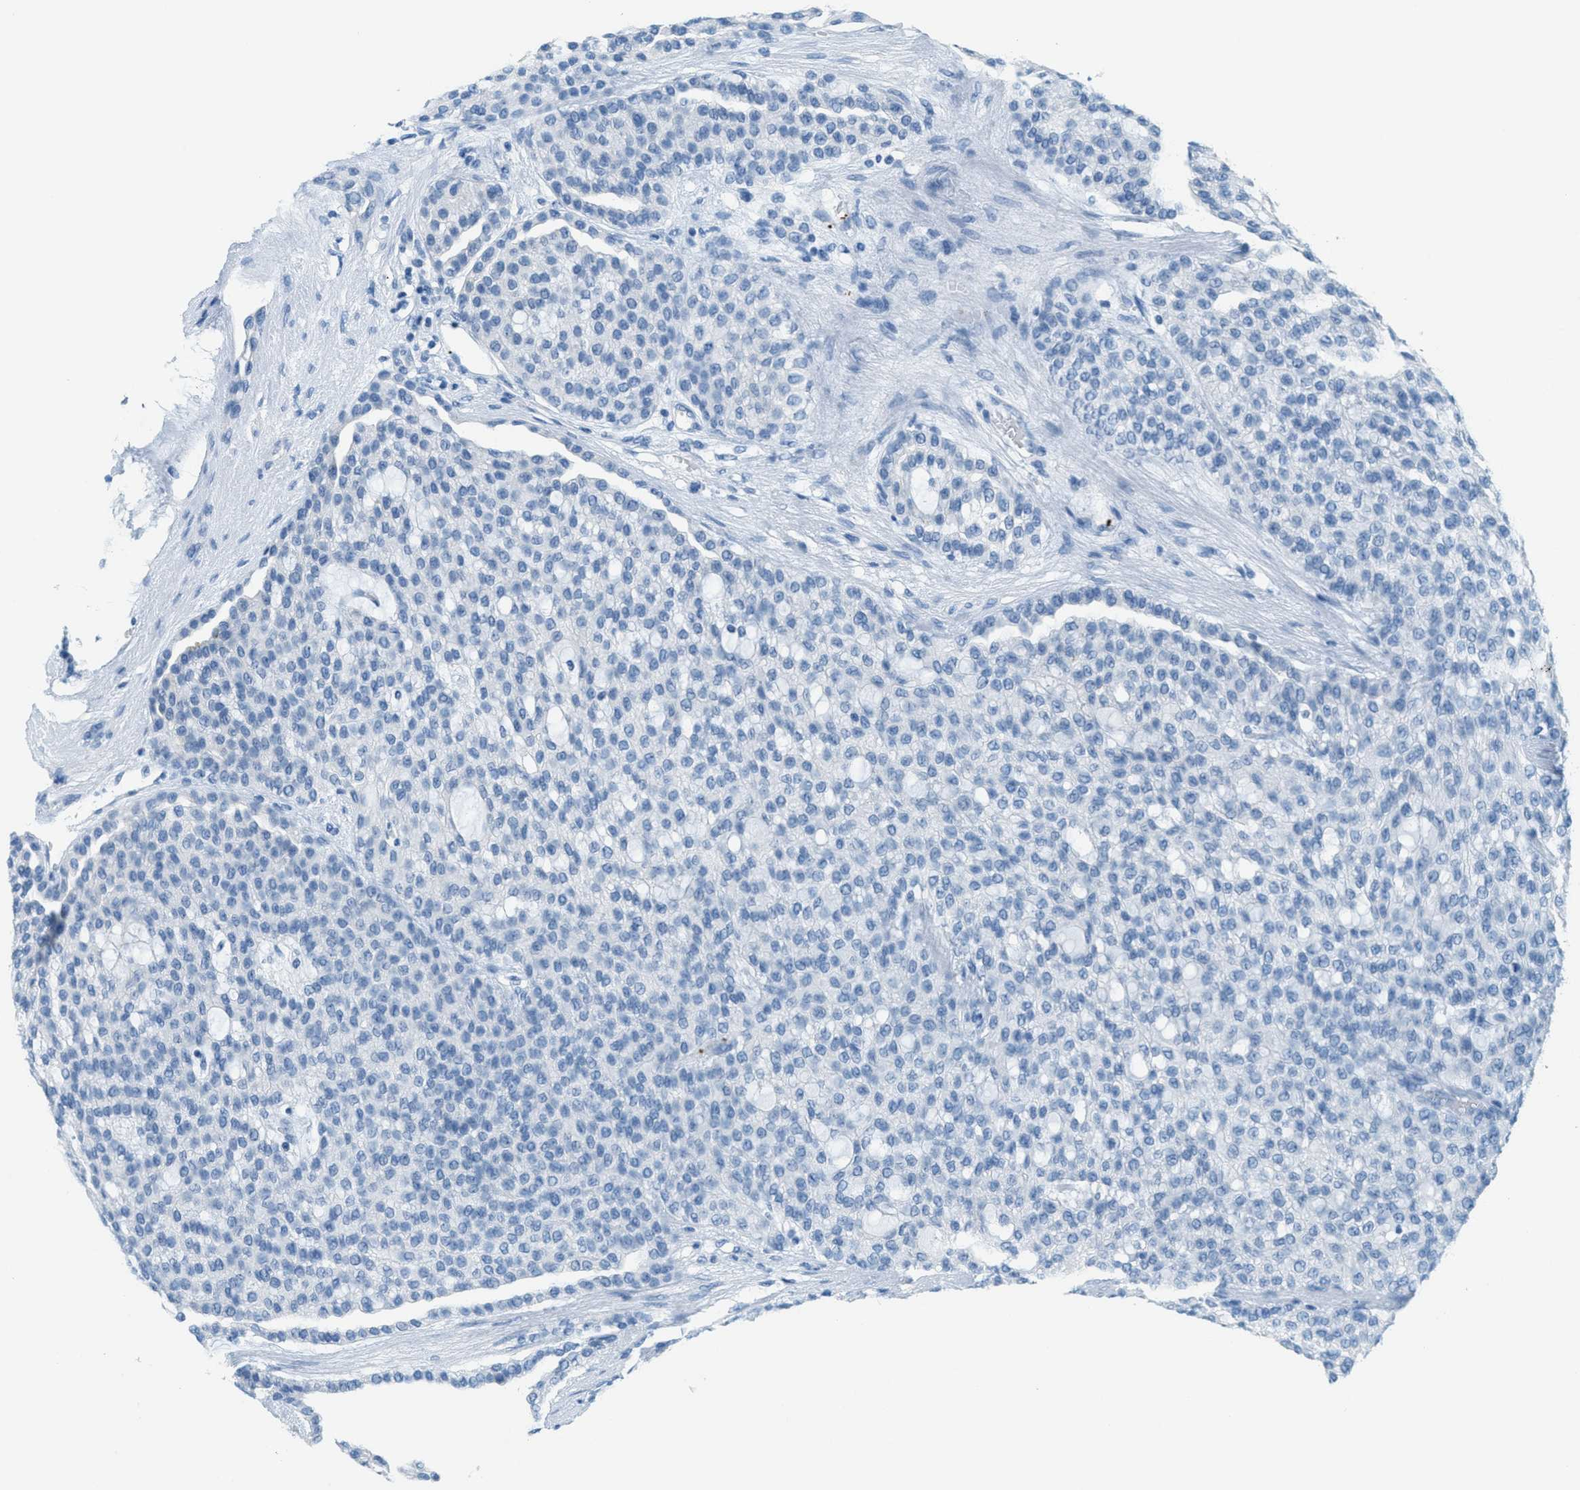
{"staining": {"intensity": "negative", "quantity": "none", "location": "none"}, "tissue": "renal cancer", "cell_type": "Tumor cells", "image_type": "cancer", "snomed": [{"axis": "morphology", "description": "Adenocarcinoma, NOS"}, {"axis": "topography", "description": "Kidney"}], "caption": "Renal cancer was stained to show a protein in brown. There is no significant expression in tumor cells.", "gene": "PPBP", "patient": {"sex": "male", "age": 63}}